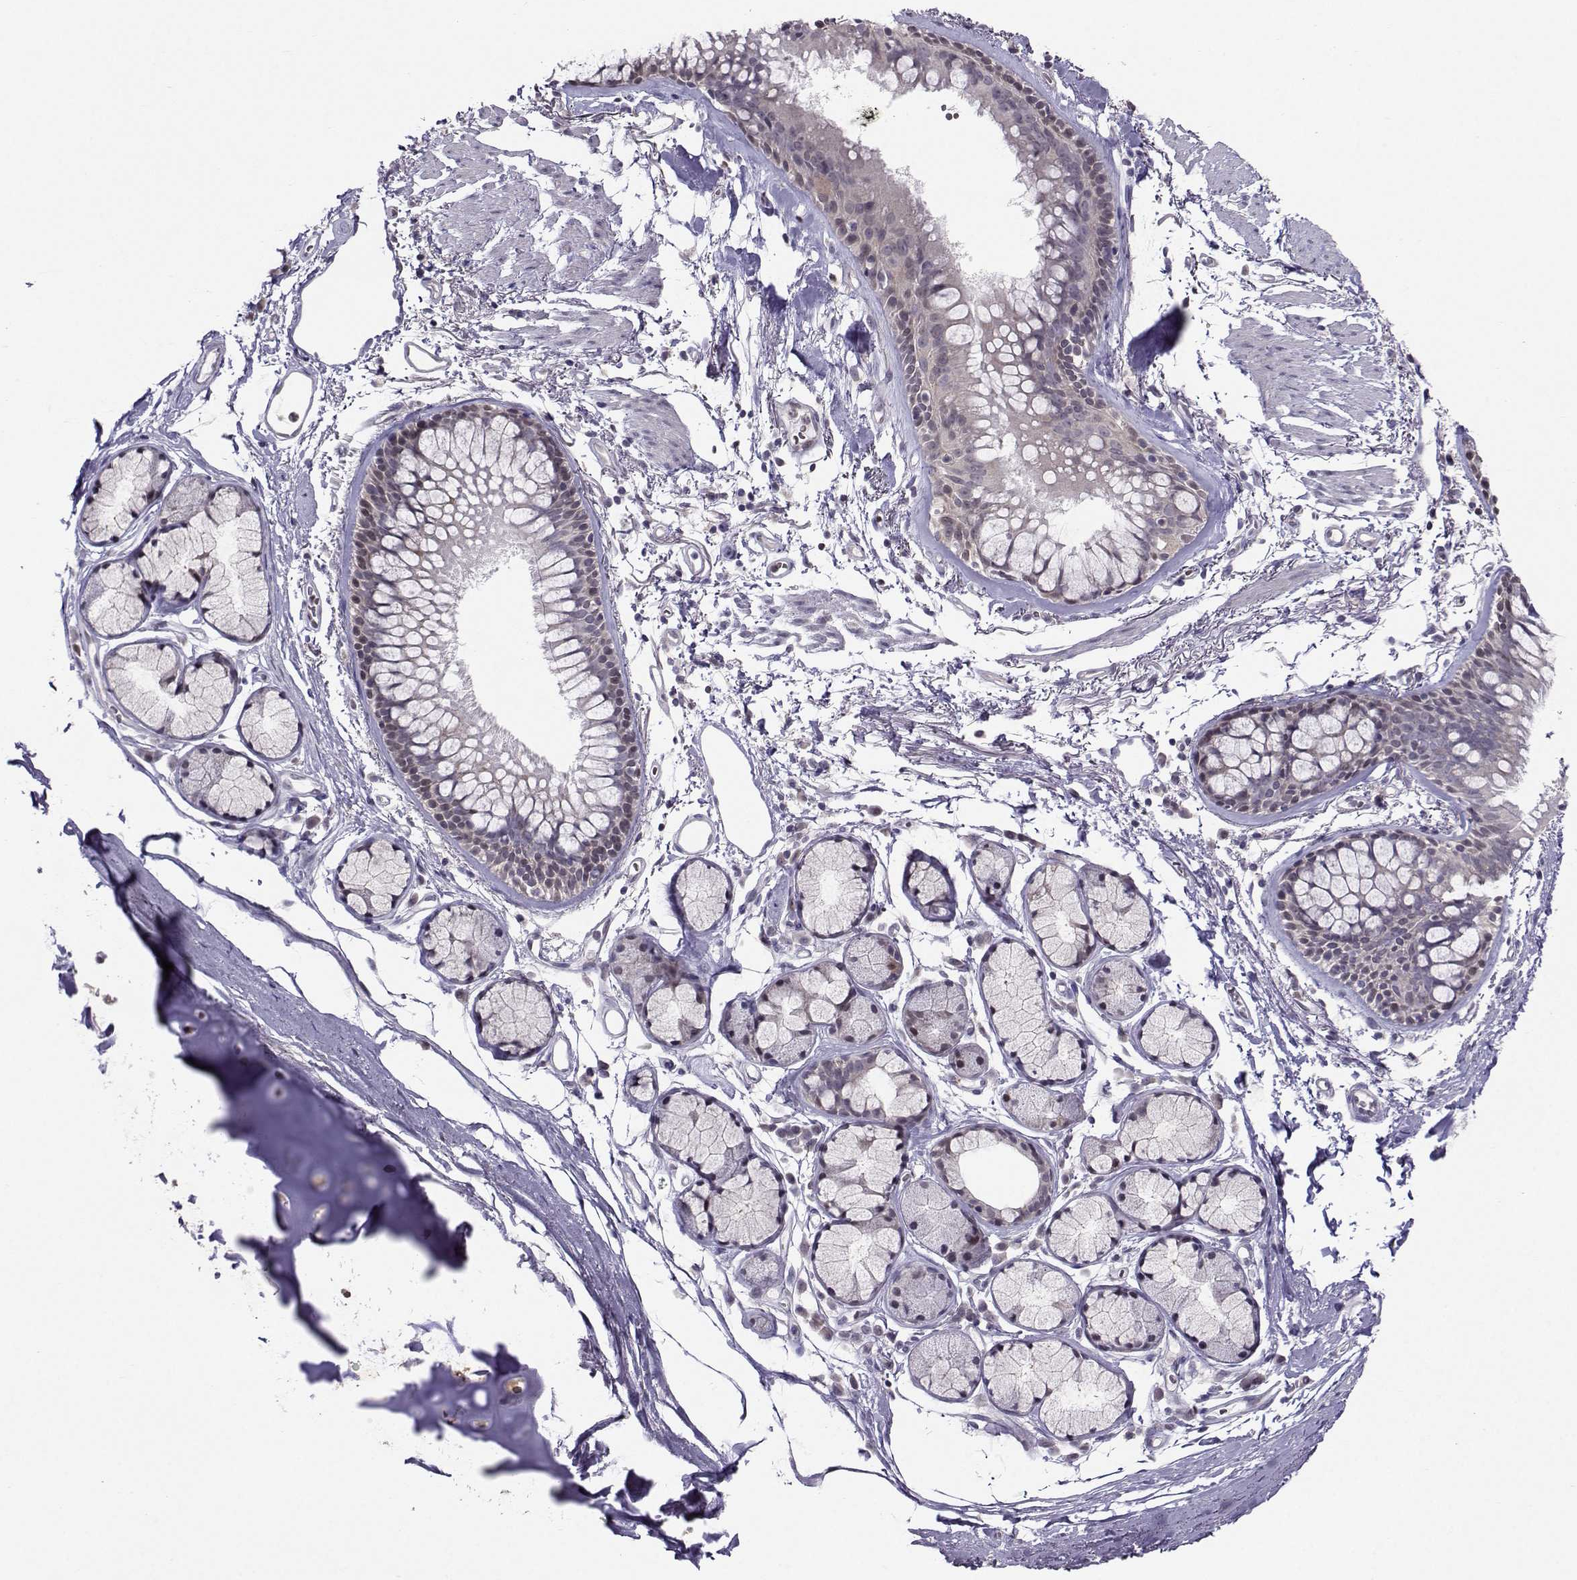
{"staining": {"intensity": "negative", "quantity": "none", "location": "none"}, "tissue": "bronchus", "cell_type": "Respiratory epithelial cells", "image_type": "normal", "snomed": [{"axis": "morphology", "description": "Normal tissue, NOS"}, {"axis": "morphology", "description": "Squamous cell carcinoma, NOS"}, {"axis": "topography", "description": "Cartilage tissue"}, {"axis": "topography", "description": "Bronchus"}], "caption": "This histopathology image is of benign bronchus stained with IHC to label a protein in brown with the nuclei are counter-stained blue. There is no expression in respiratory epithelial cells.", "gene": "PGK1", "patient": {"sex": "male", "age": 72}}